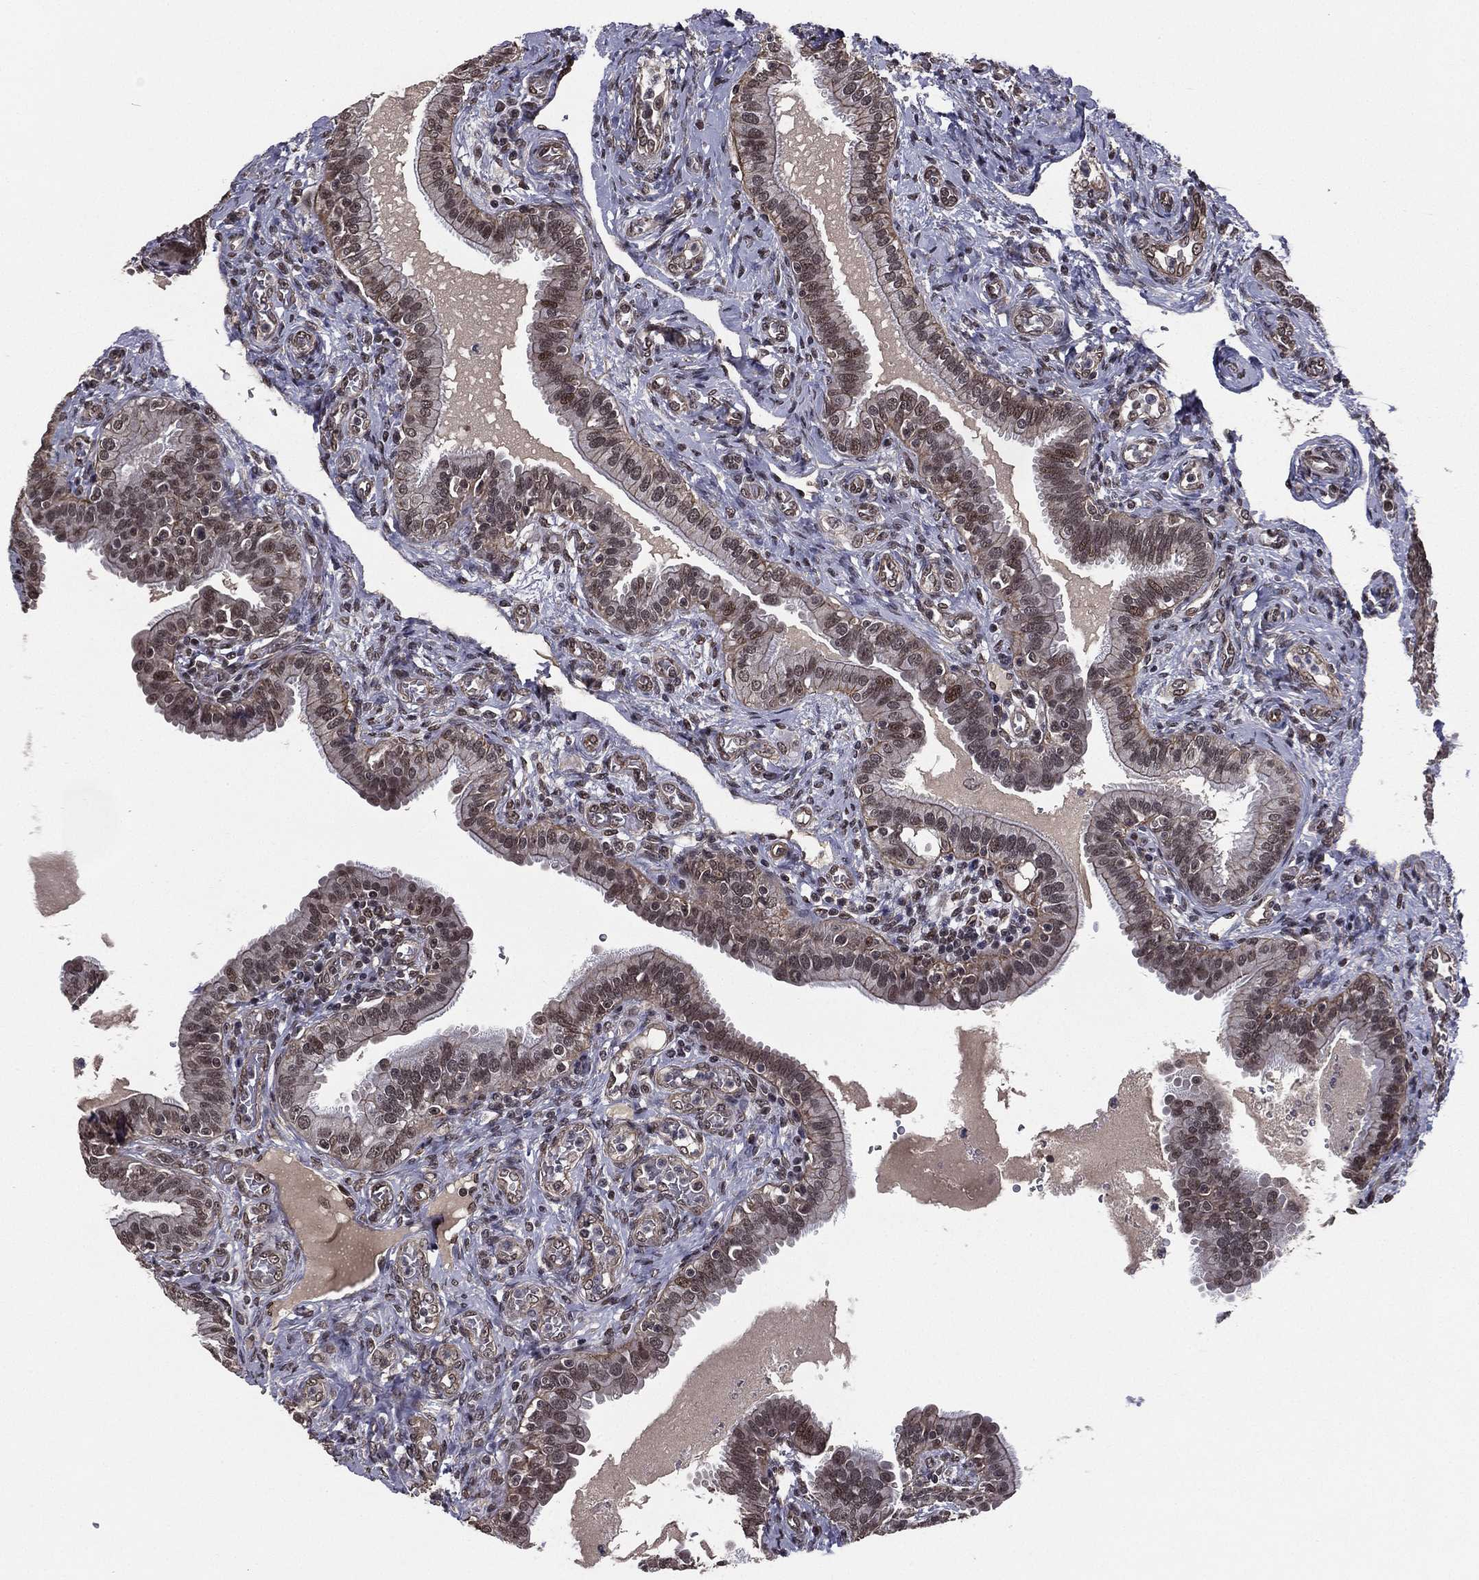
{"staining": {"intensity": "moderate", "quantity": "25%-75%", "location": "cytoplasmic/membranous,nuclear"}, "tissue": "fallopian tube", "cell_type": "Glandular cells", "image_type": "normal", "snomed": [{"axis": "morphology", "description": "Normal tissue, NOS"}, {"axis": "topography", "description": "Fallopian tube"}, {"axis": "topography", "description": "Ovary"}], "caption": "Immunohistochemistry (IHC) of unremarkable fallopian tube shows medium levels of moderate cytoplasmic/membranous,nuclear staining in approximately 25%-75% of glandular cells.", "gene": "RARB", "patient": {"sex": "female", "age": 41}}